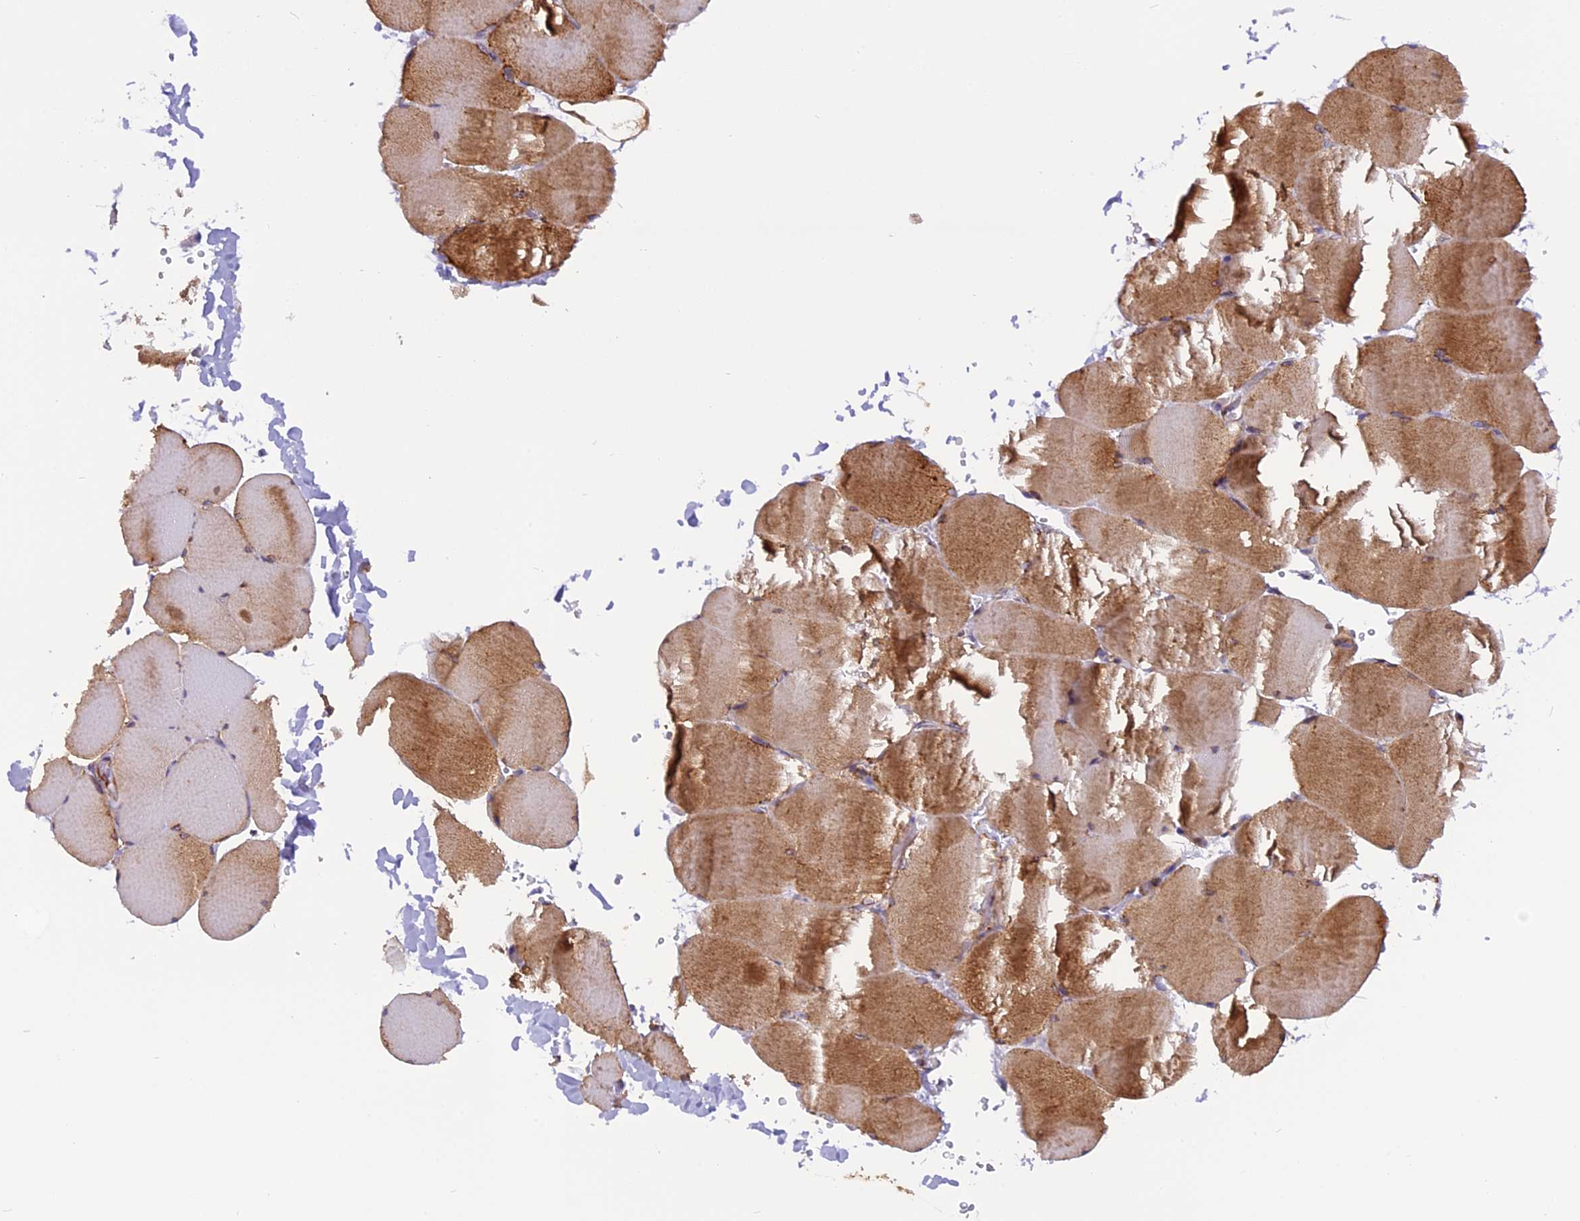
{"staining": {"intensity": "moderate", "quantity": "25%-75%", "location": "cytoplasmic/membranous"}, "tissue": "skeletal muscle", "cell_type": "Myocytes", "image_type": "normal", "snomed": [{"axis": "morphology", "description": "Normal tissue, NOS"}, {"axis": "topography", "description": "Skeletal muscle"}, {"axis": "topography", "description": "Head-Neck"}], "caption": "IHC (DAB) staining of unremarkable skeletal muscle reveals moderate cytoplasmic/membranous protein expression in about 25%-75% of myocytes.", "gene": "EHBP1L1", "patient": {"sex": "male", "age": 66}}